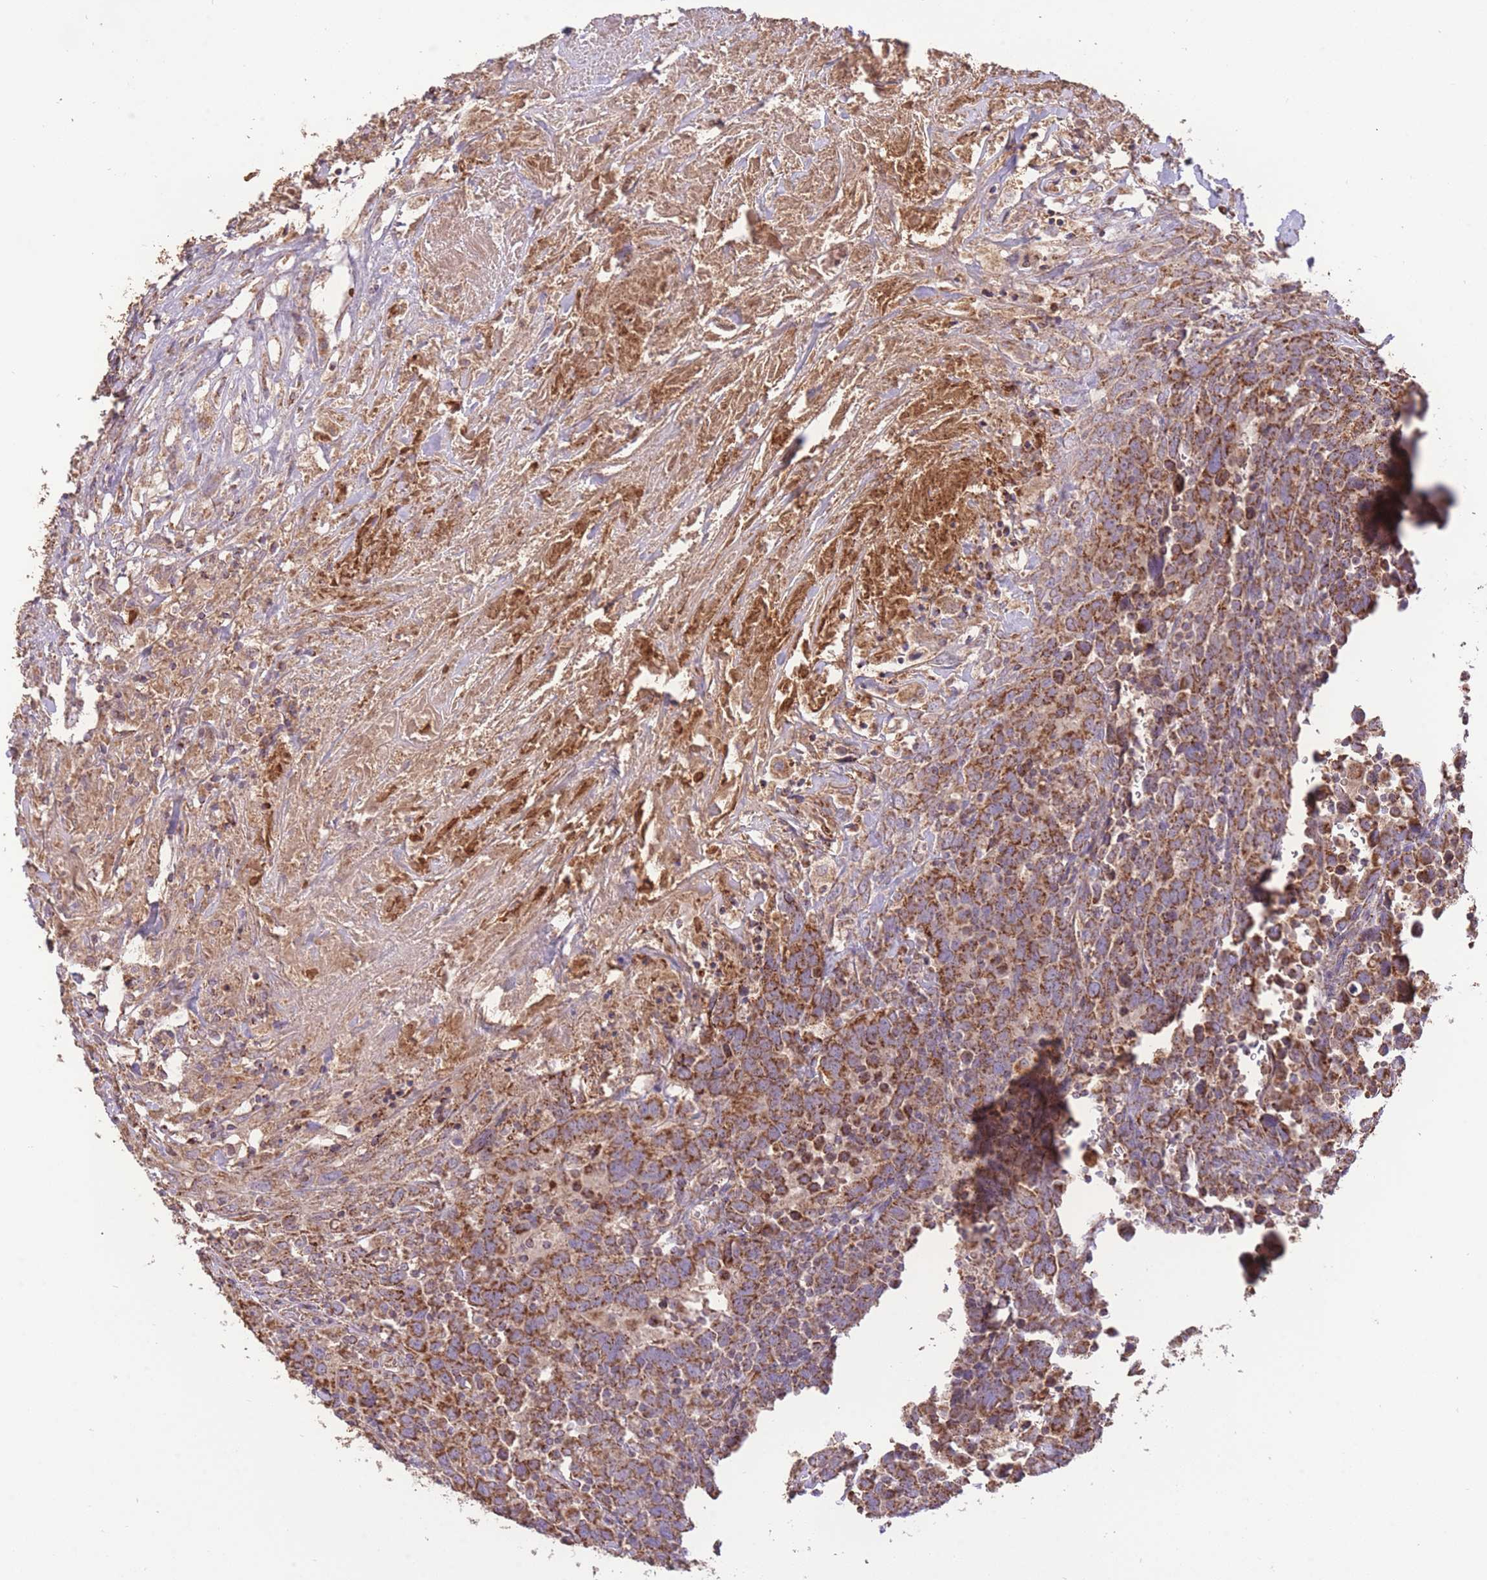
{"staining": {"intensity": "strong", "quantity": ">75%", "location": "cytoplasmic/membranous"}, "tissue": "urothelial cancer", "cell_type": "Tumor cells", "image_type": "cancer", "snomed": [{"axis": "morphology", "description": "Urothelial carcinoma, High grade"}, {"axis": "topography", "description": "Urinary bladder"}], "caption": "This is a histology image of immunohistochemistry staining of high-grade urothelial carcinoma, which shows strong expression in the cytoplasmic/membranous of tumor cells.", "gene": "PREP", "patient": {"sex": "male", "age": 61}}